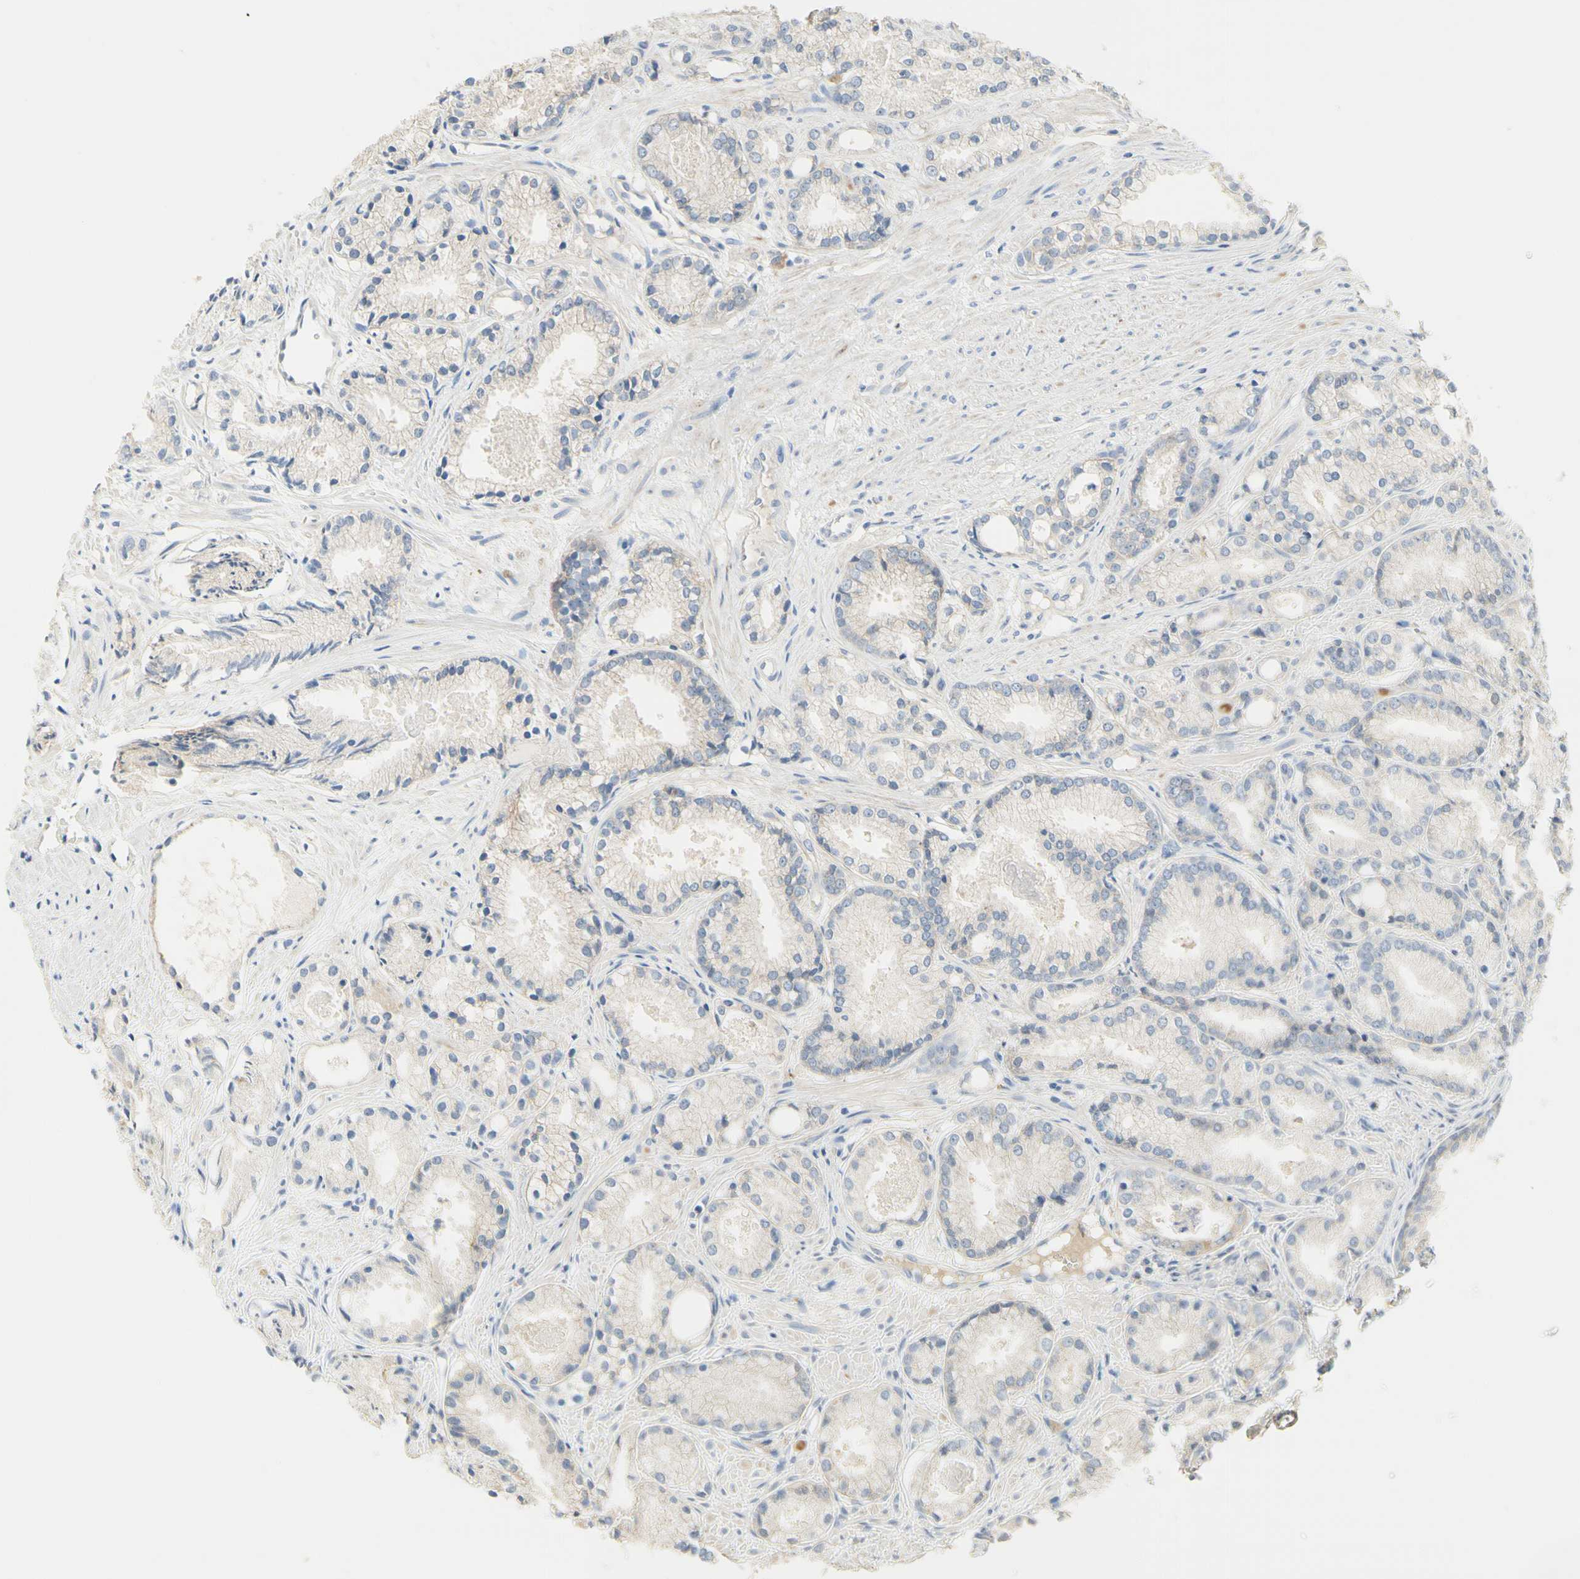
{"staining": {"intensity": "weak", "quantity": "<25%", "location": "cytoplasmic/membranous"}, "tissue": "prostate cancer", "cell_type": "Tumor cells", "image_type": "cancer", "snomed": [{"axis": "morphology", "description": "Adenocarcinoma, Low grade"}, {"axis": "topography", "description": "Prostate"}], "caption": "This is an IHC micrograph of prostate cancer. There is no positivity in tumor cells.", "gene": "NECTIN4", "patient": {"sex": "male", "age": 72}}